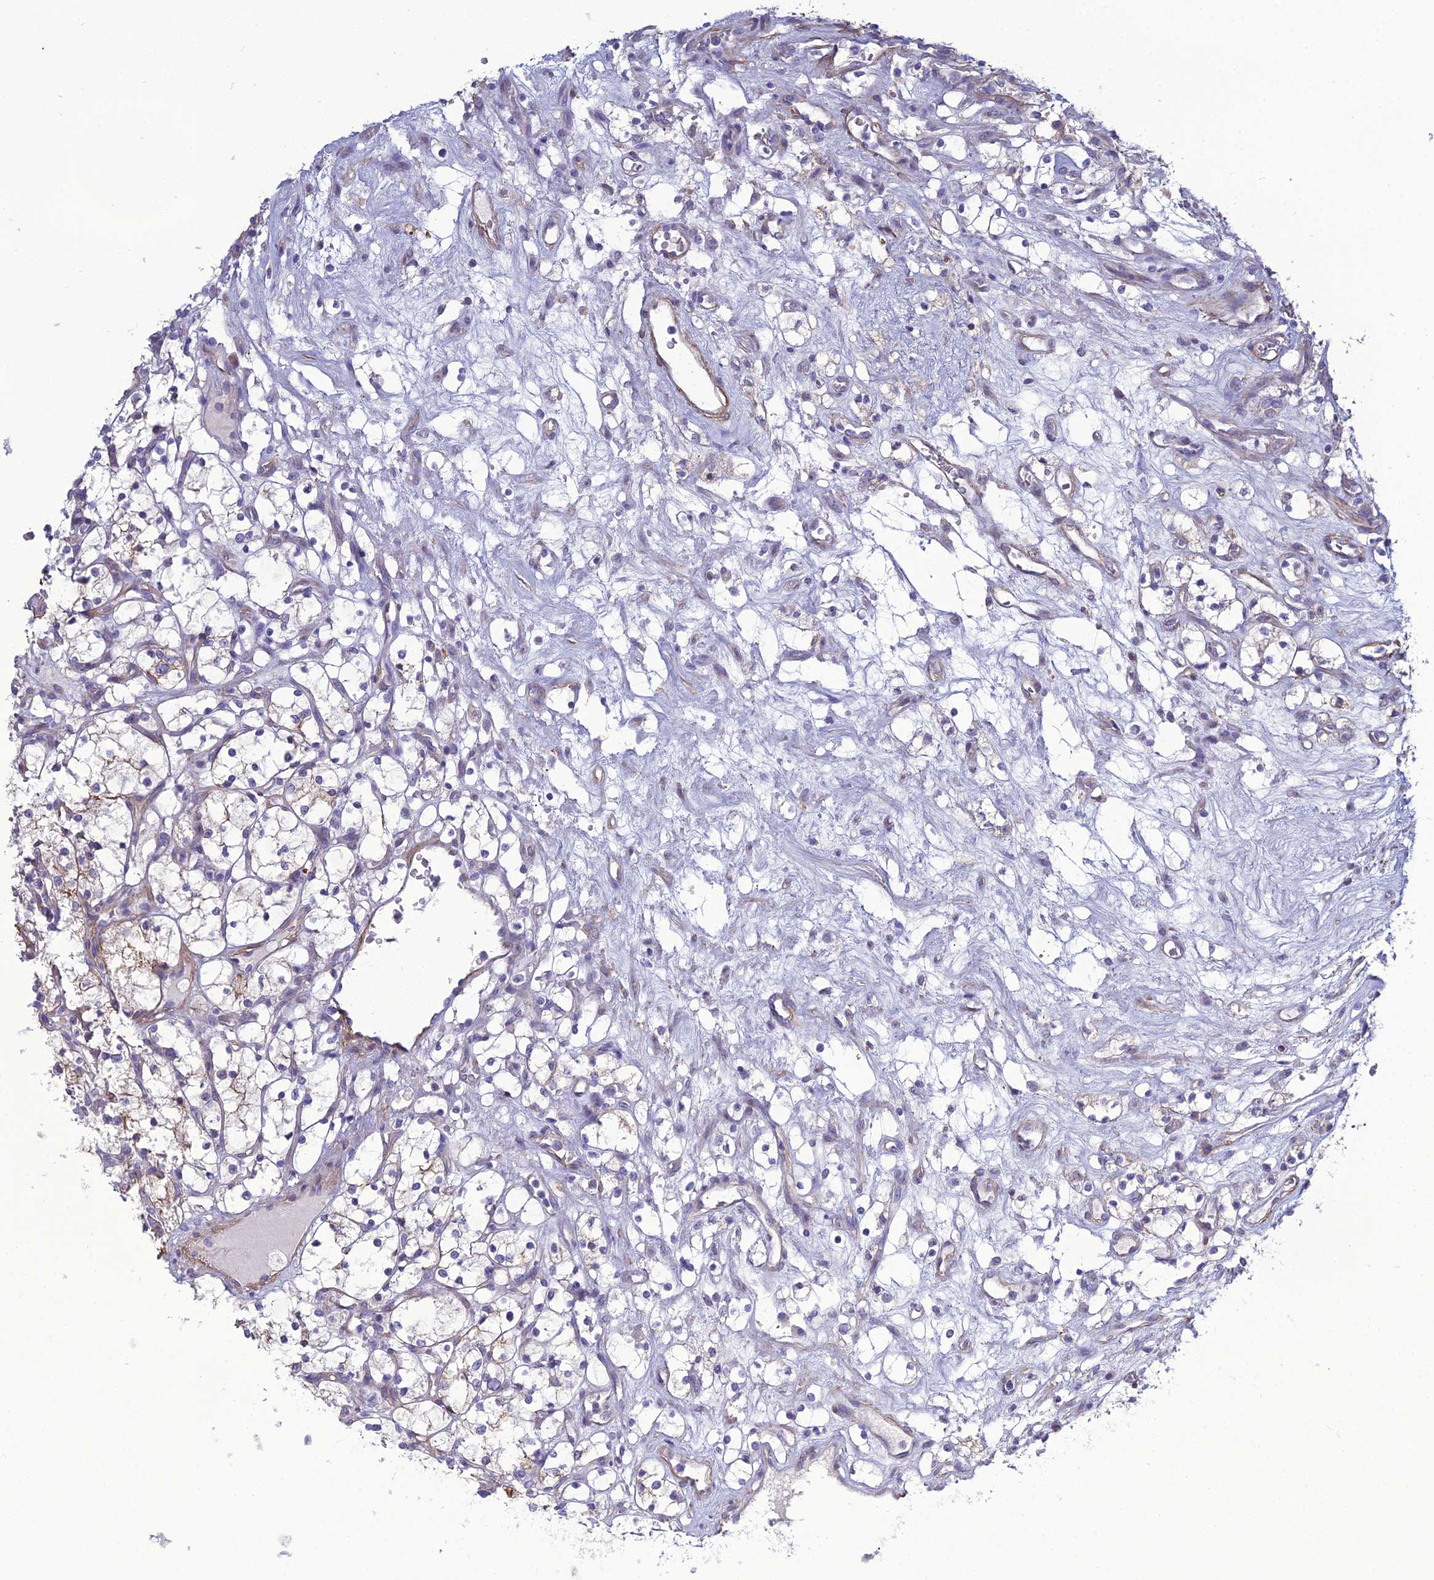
{"staining": {"intensity": "moderate", "quantity": "<25%", "location": "cytoplasmic/membranous"}, "tissue": "renal cancer", "cell_type": "Tumor cells", "image_type": "cancer", "snomed": [{"axis": "morphology", "description": "Adenocarcinoma, NOS"}, {"axis": "topography", "description": "Kidney"}], "caption": "Human renal cancer stained with a brown dye demonstrates moderate cytoplasmic/membranous positive expression in approximately <25% of tumor cells.", "gene": "LZTS2", "patient": {"sex": "female", "age": 69}}